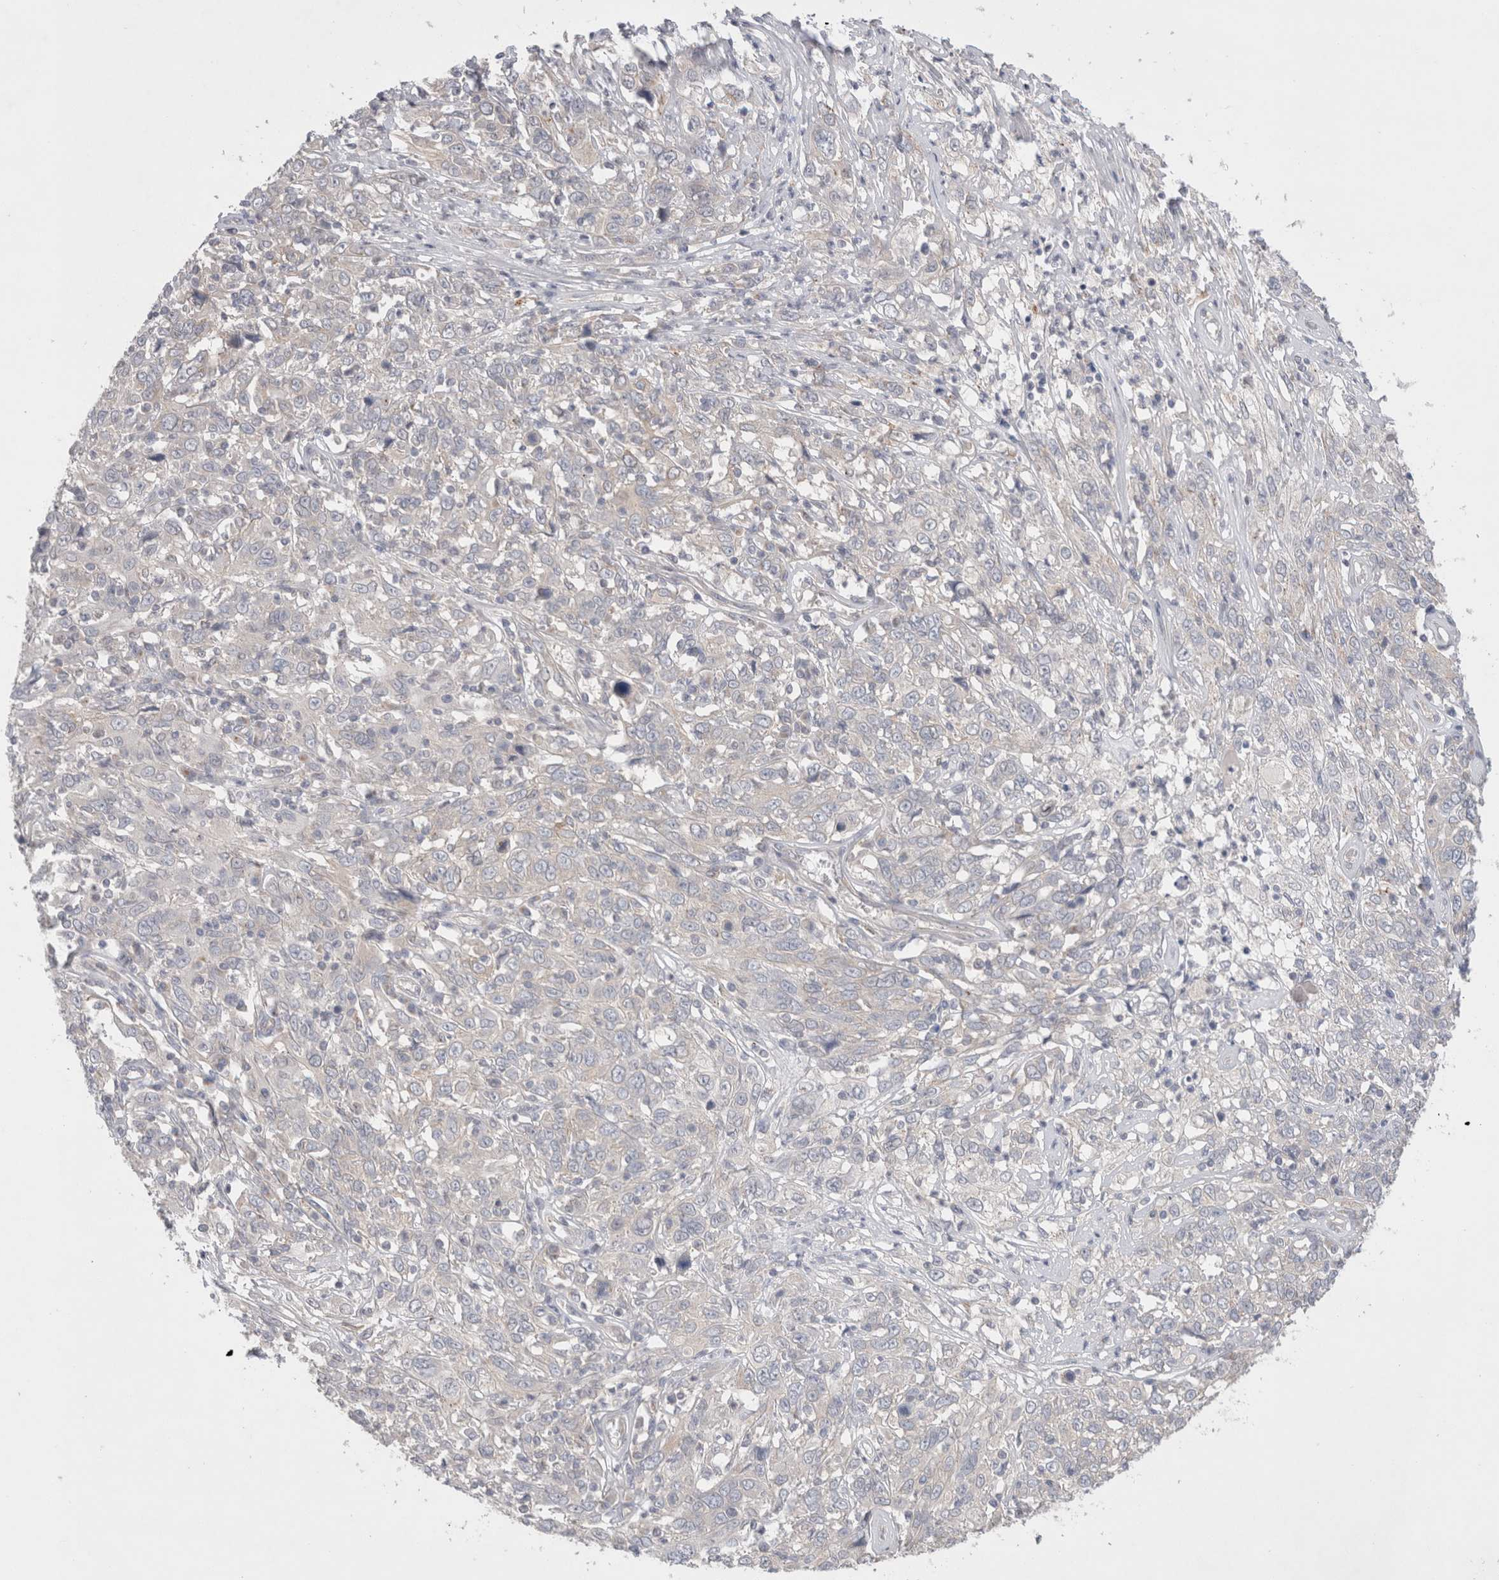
{"staining": {"intensity": "negative", "quantity": "none", "location": "none"}, "tissue": "cervical cancer", "cell_type": "Tumor cells", "image_type": "cancer", "snomed": [{"axis": "morphology", "description": "Squamous cell carcinoma, NOS"}, {"axis": "topography", "description": "Cervix"}], "caption": "IHC of cervical cancer (squamous cell carcinoma) exhibits no expression in tumor cells.", "gene": "BICD2", "patient": {"sex": "female", "age": 46}}